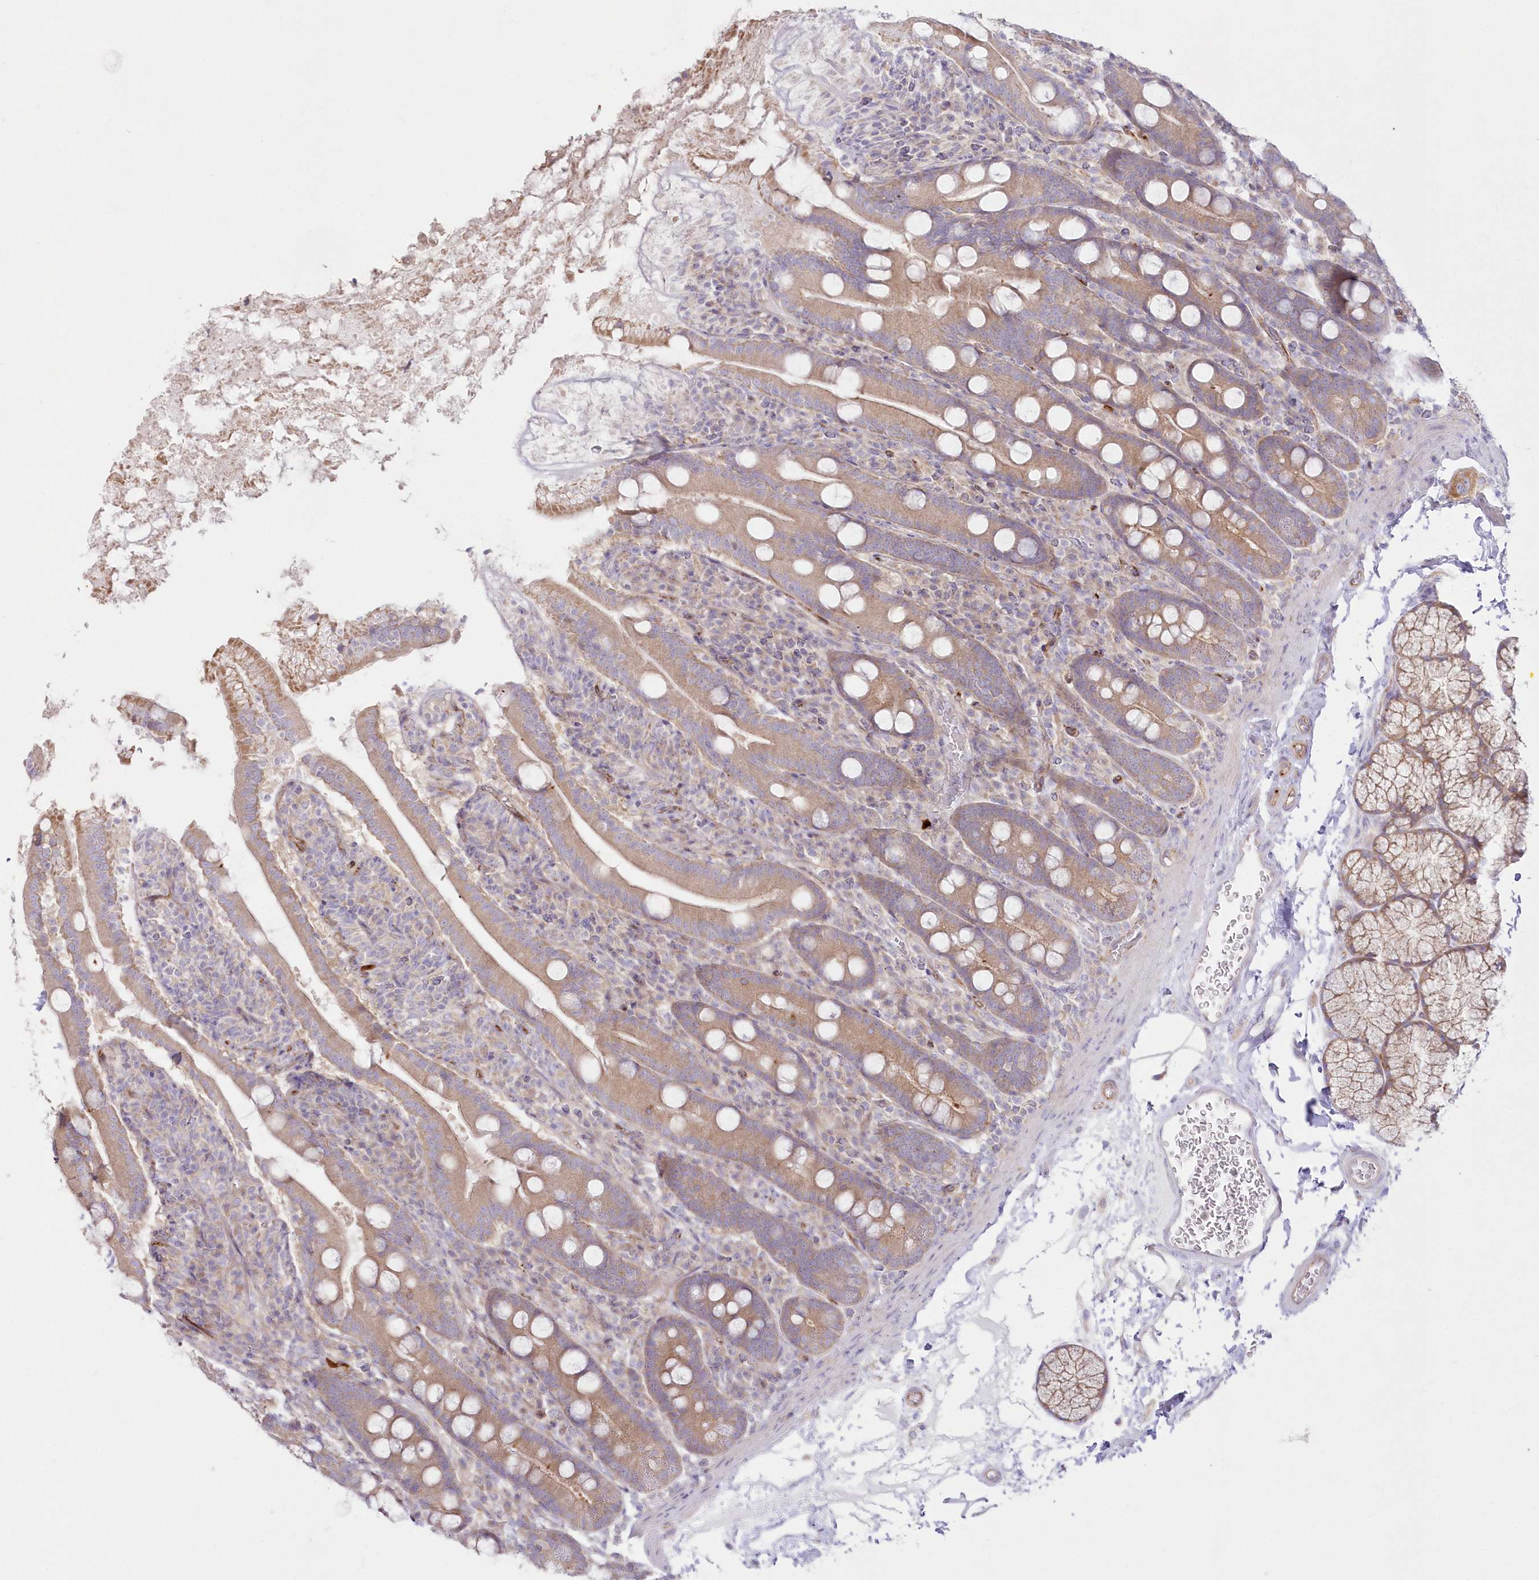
{"staining": {"intensity": "moderate", "quantity": ">75%", "location": "cytoplasmic/membranous"}, "tissue": "duodenum", "cell_type": "Glandular cells", "image_type": "normal", "snomed": [{"axis": "morphology", "description": "Normal tissue, NOS"}, {"axis": "topography", "description": "Duodenum"}], "caption": "A high-resolution image shows immunohistochemistry (IHC) staining of unremarkable duodenum, which shows moderate cytoplasmic/membranous staining in approximately >75% of glandular cells.", "gene": "ZNF843", "patient": {"sex": "male", "age": 35}}